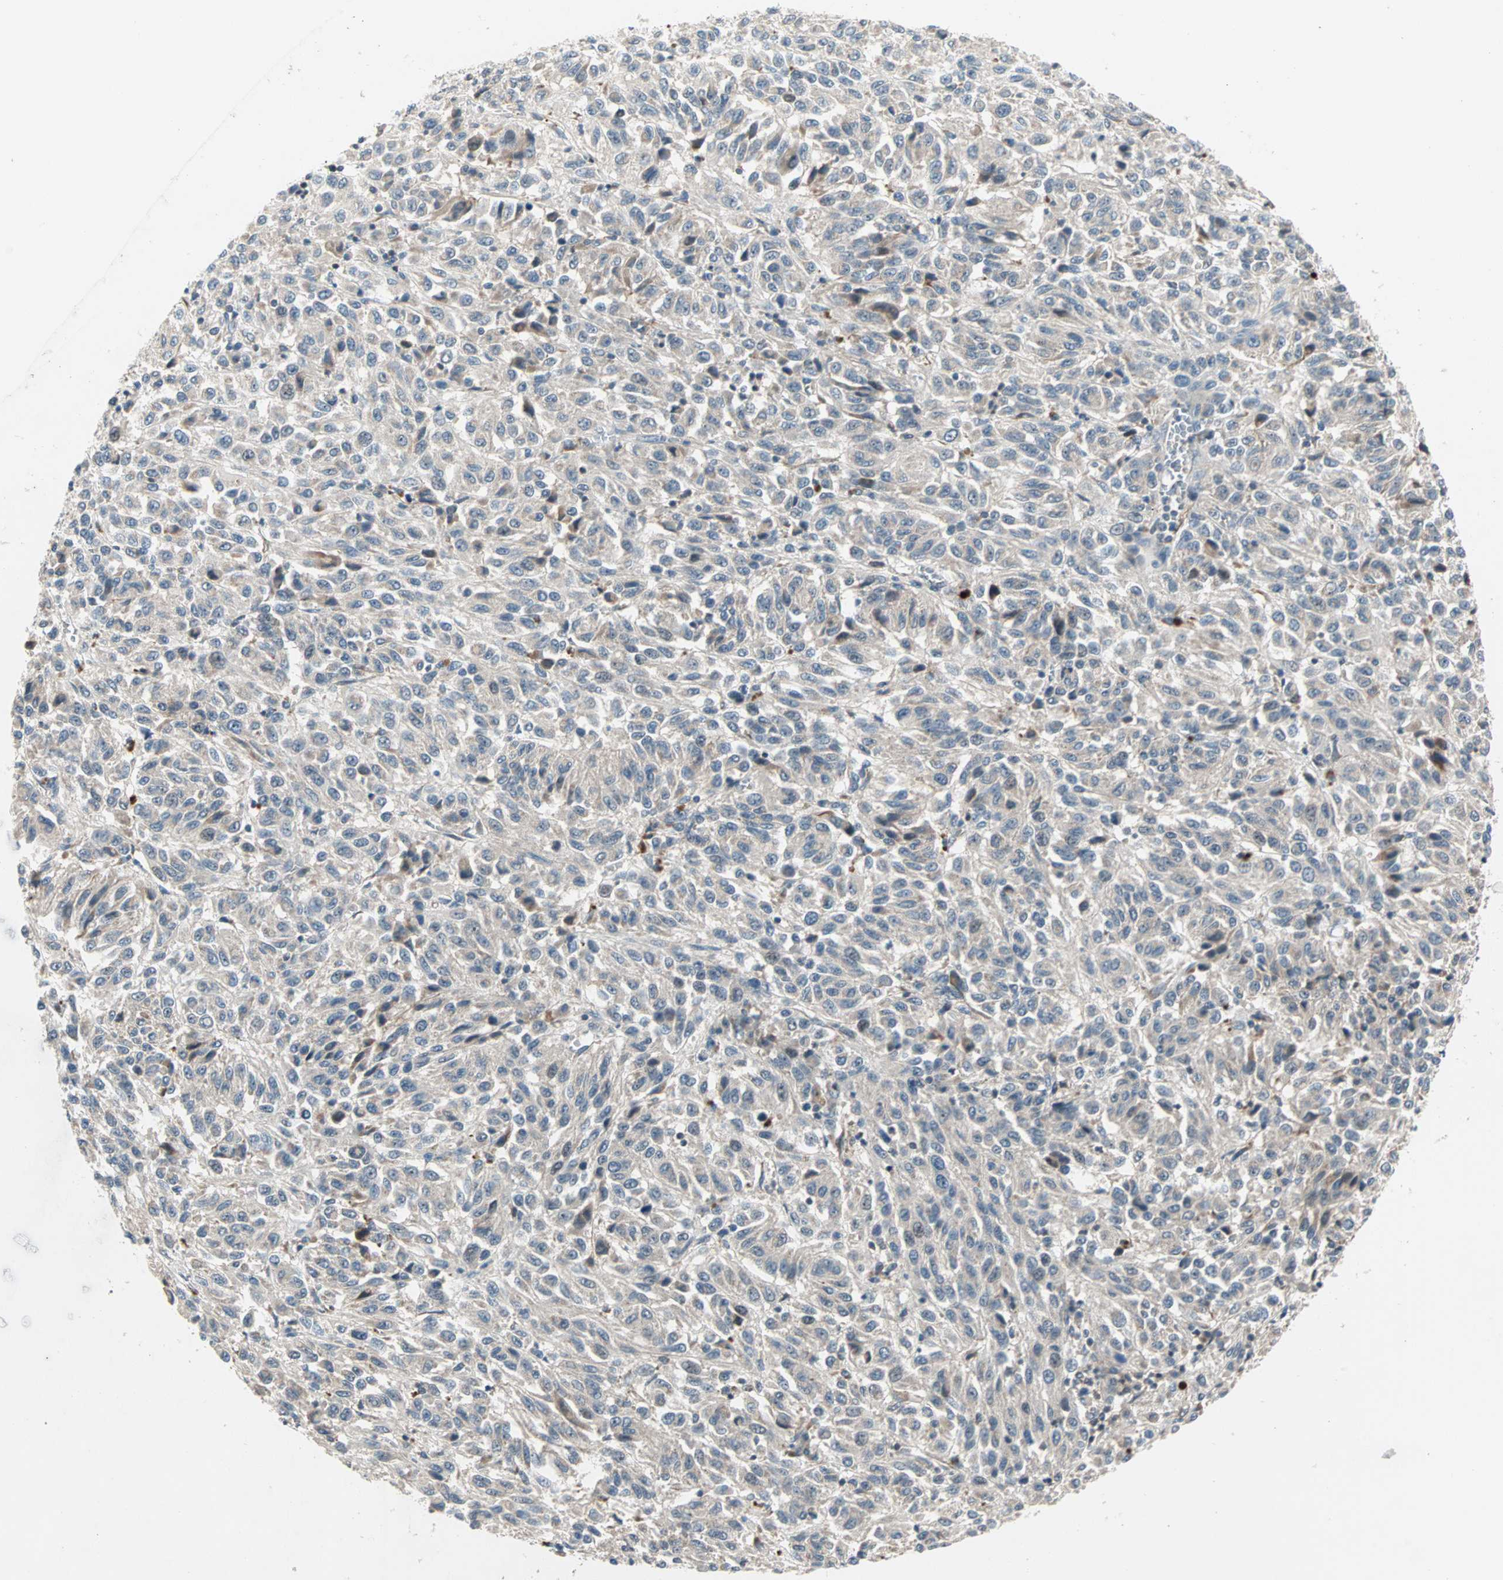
{"staining": {"intensity": "negative", "quantity": "none", "location": "none"}, "tissue": "melanoma", "cell_type": "Tumor cells", "image_type": "cancer", "snomed": [{"axis": "morphology", "description": "Malignant melanoma, Metastatic site"}, {"axis": "topography", "description": "Lung"}], "caption": "The histopathology image exhibits no staining of tumor cells in melanoma.", "gene": "PROS1", "patient": {"sex": "male", "age": 64}}